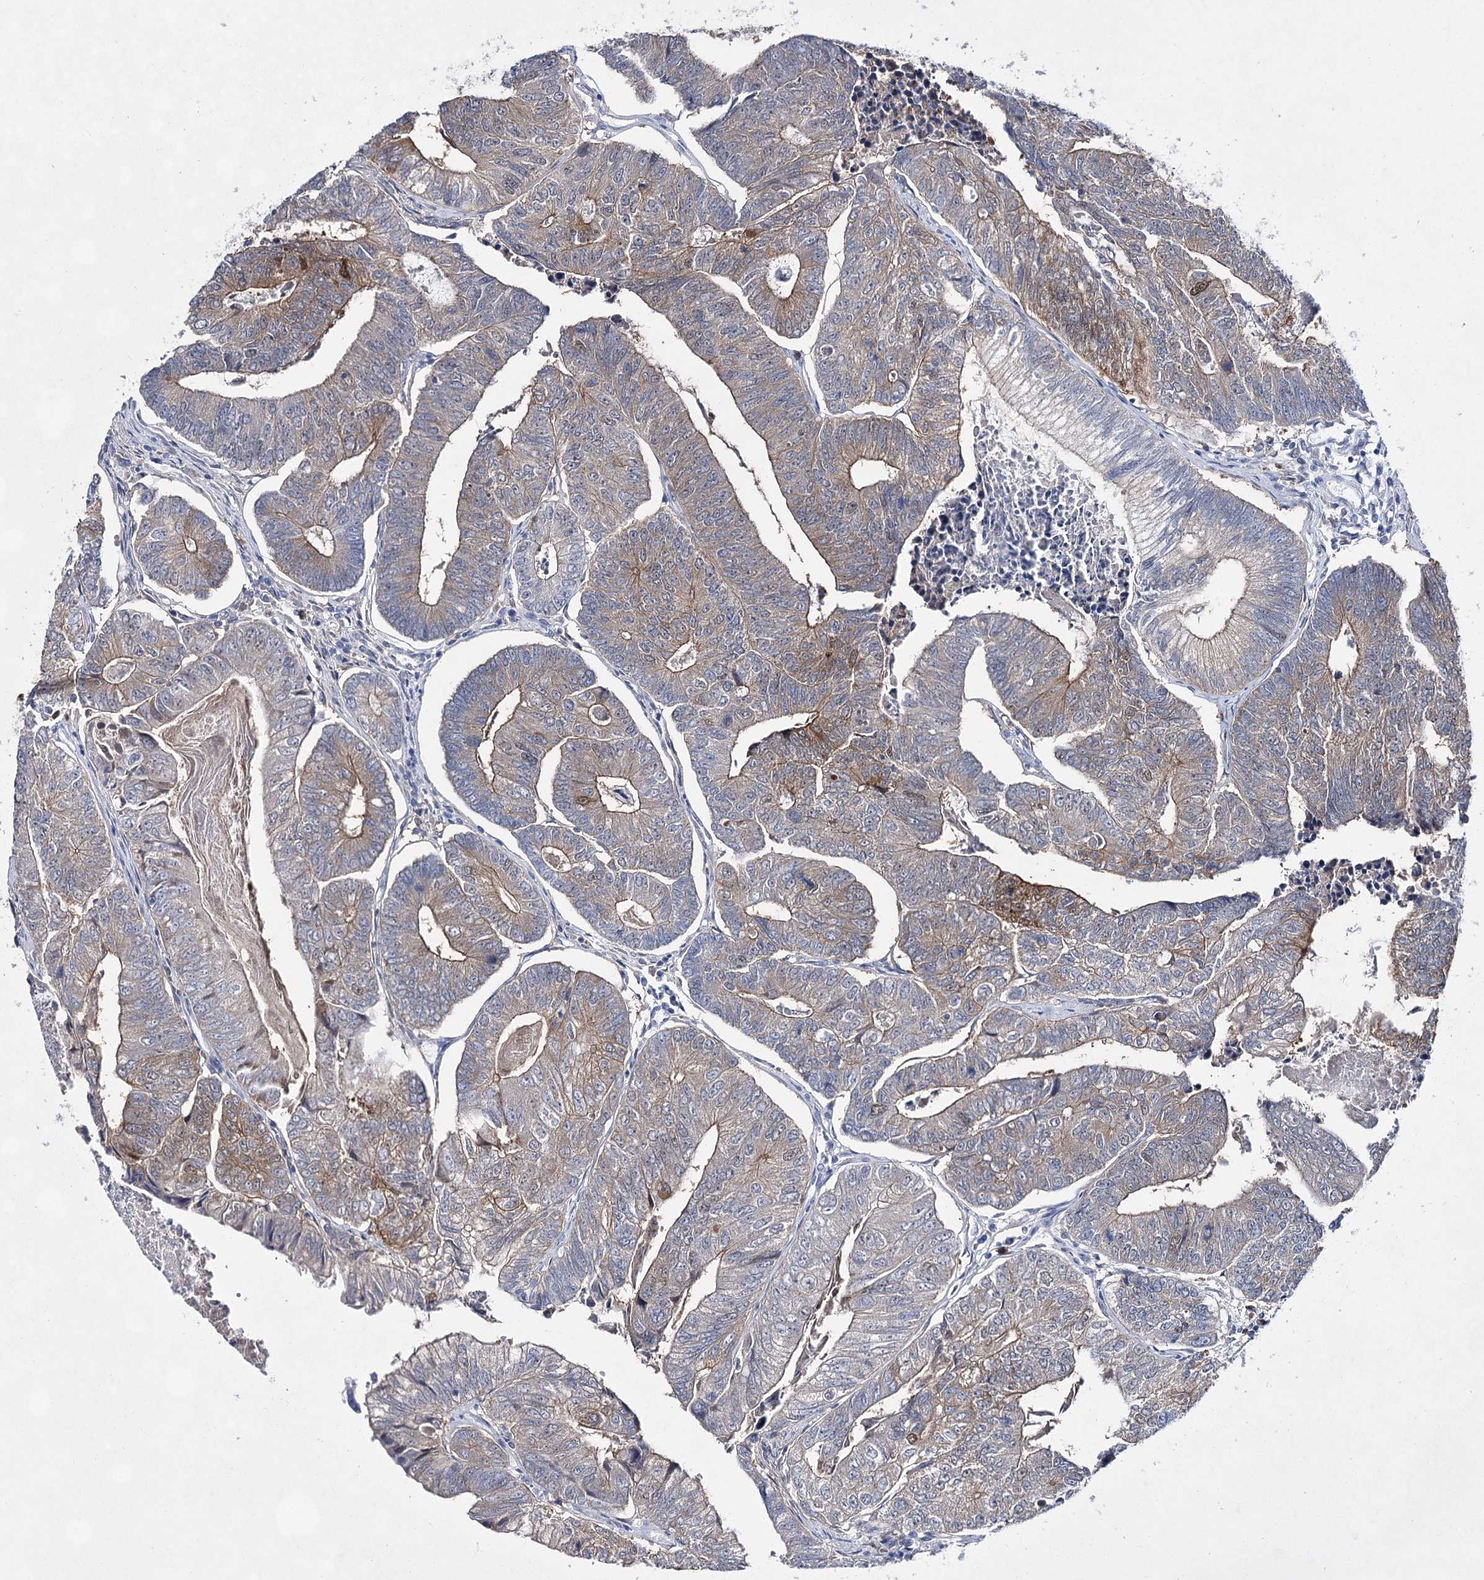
{"staining": {"intensity": "moderate", "quantity": "25%-75%", "location": "cytoplasmic/membranous,nuclear"}, "tissue": "colorectal cancer", "cell_type": "Tumor cells", "image_type": "cancer", "snomed": [{"axis": "morphology", "description": "Adenocarcinoma, NOS"}, {"axis": "topography", "description": "Colon"}], "caption": "Colorectal cancer tissue shows moderate cytoplasmic/membranous and nuclear staining in approximately 25%-75% of tumor cells, visualized by immunohistochemistry.", "gene": "UGDH", "patient": {"sex": "female", "age": 67}}